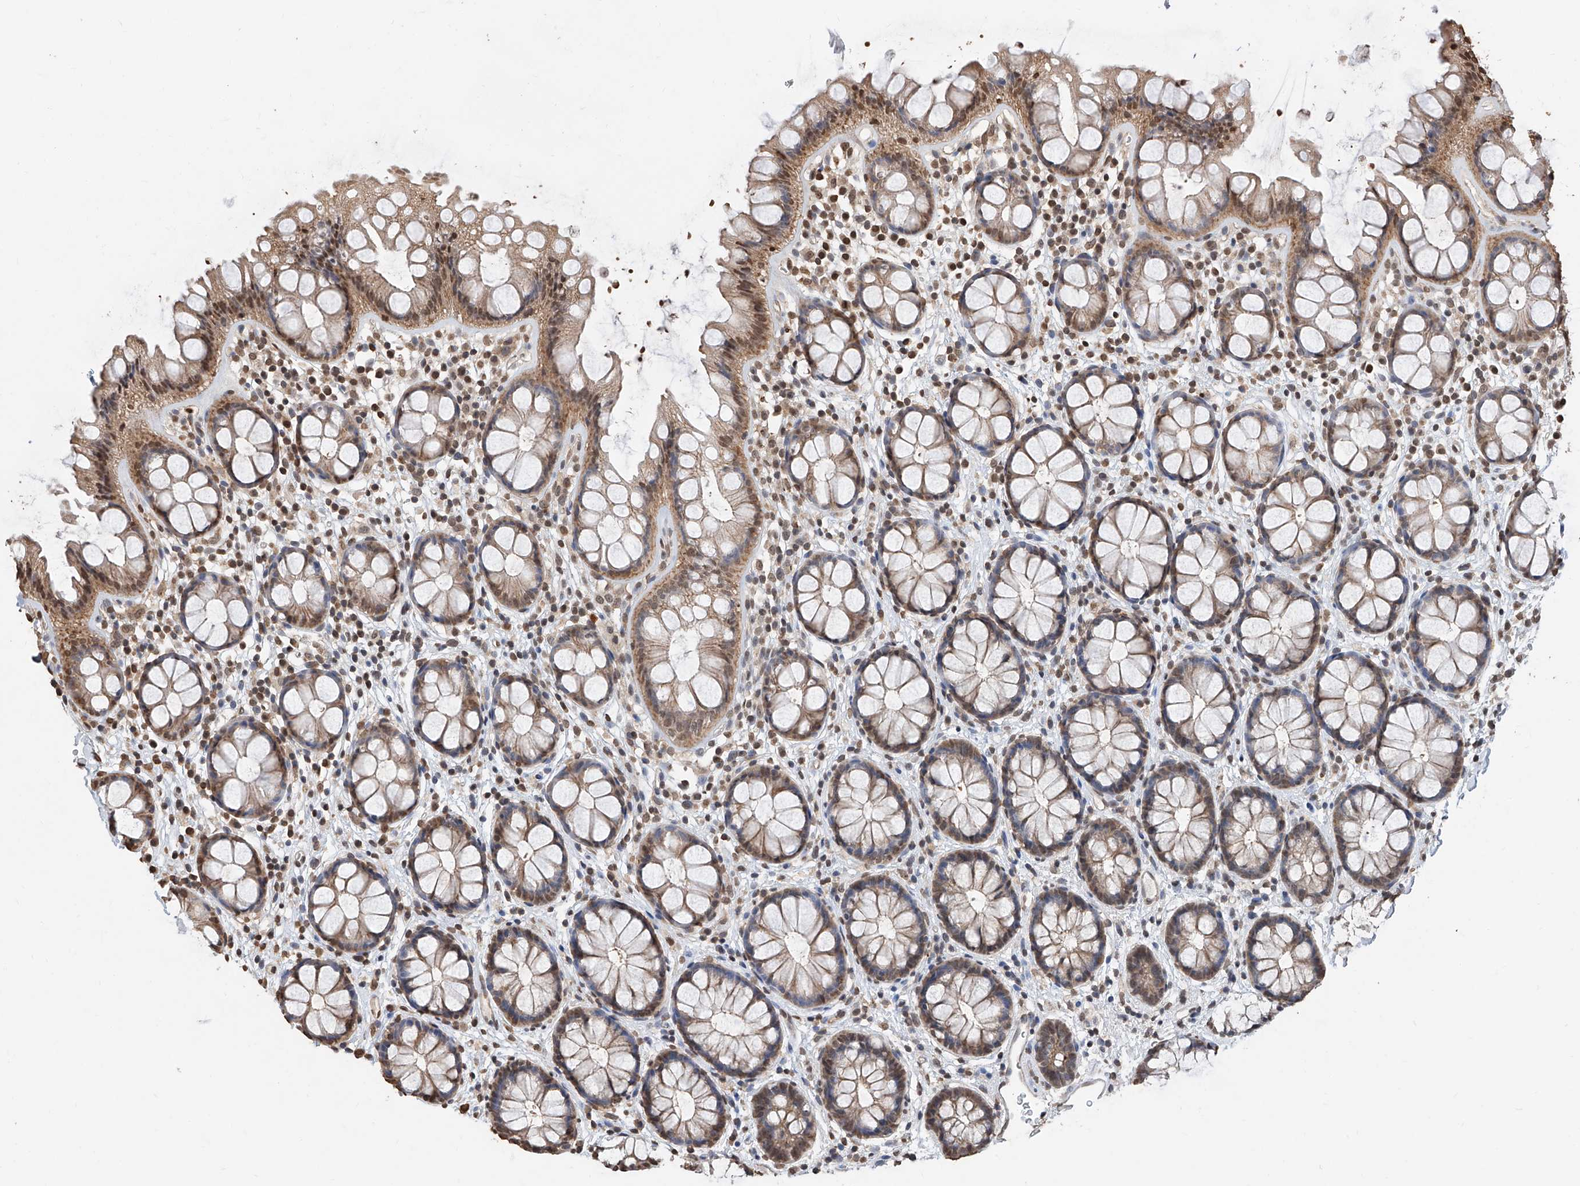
{"staining": {"intensity": "moderate", "quantity": ">75%", "location": "cytoplasmic/membranous,nuclear"}, "tissue": "rectum", "cell_type": "Glandular cells", "image_type": "normal", "snomed": [{"axis": "morphology", "description": "Normal tissue, NOS"}, {"axis": "topography", "description": "Rectum"}], "caption": "Rectum stained with DAB (3,3'-diaminobenzidine) immunohistochemistry displays medium levels of moderate cytoplasmic/membranous,nuclear expression in approximately >75% of glandular cells. (brown staining indicates protein expression, while blue staining denotes nuclei).", "gene": "RP9", "patient": {"sex": "female", "age": 65}}